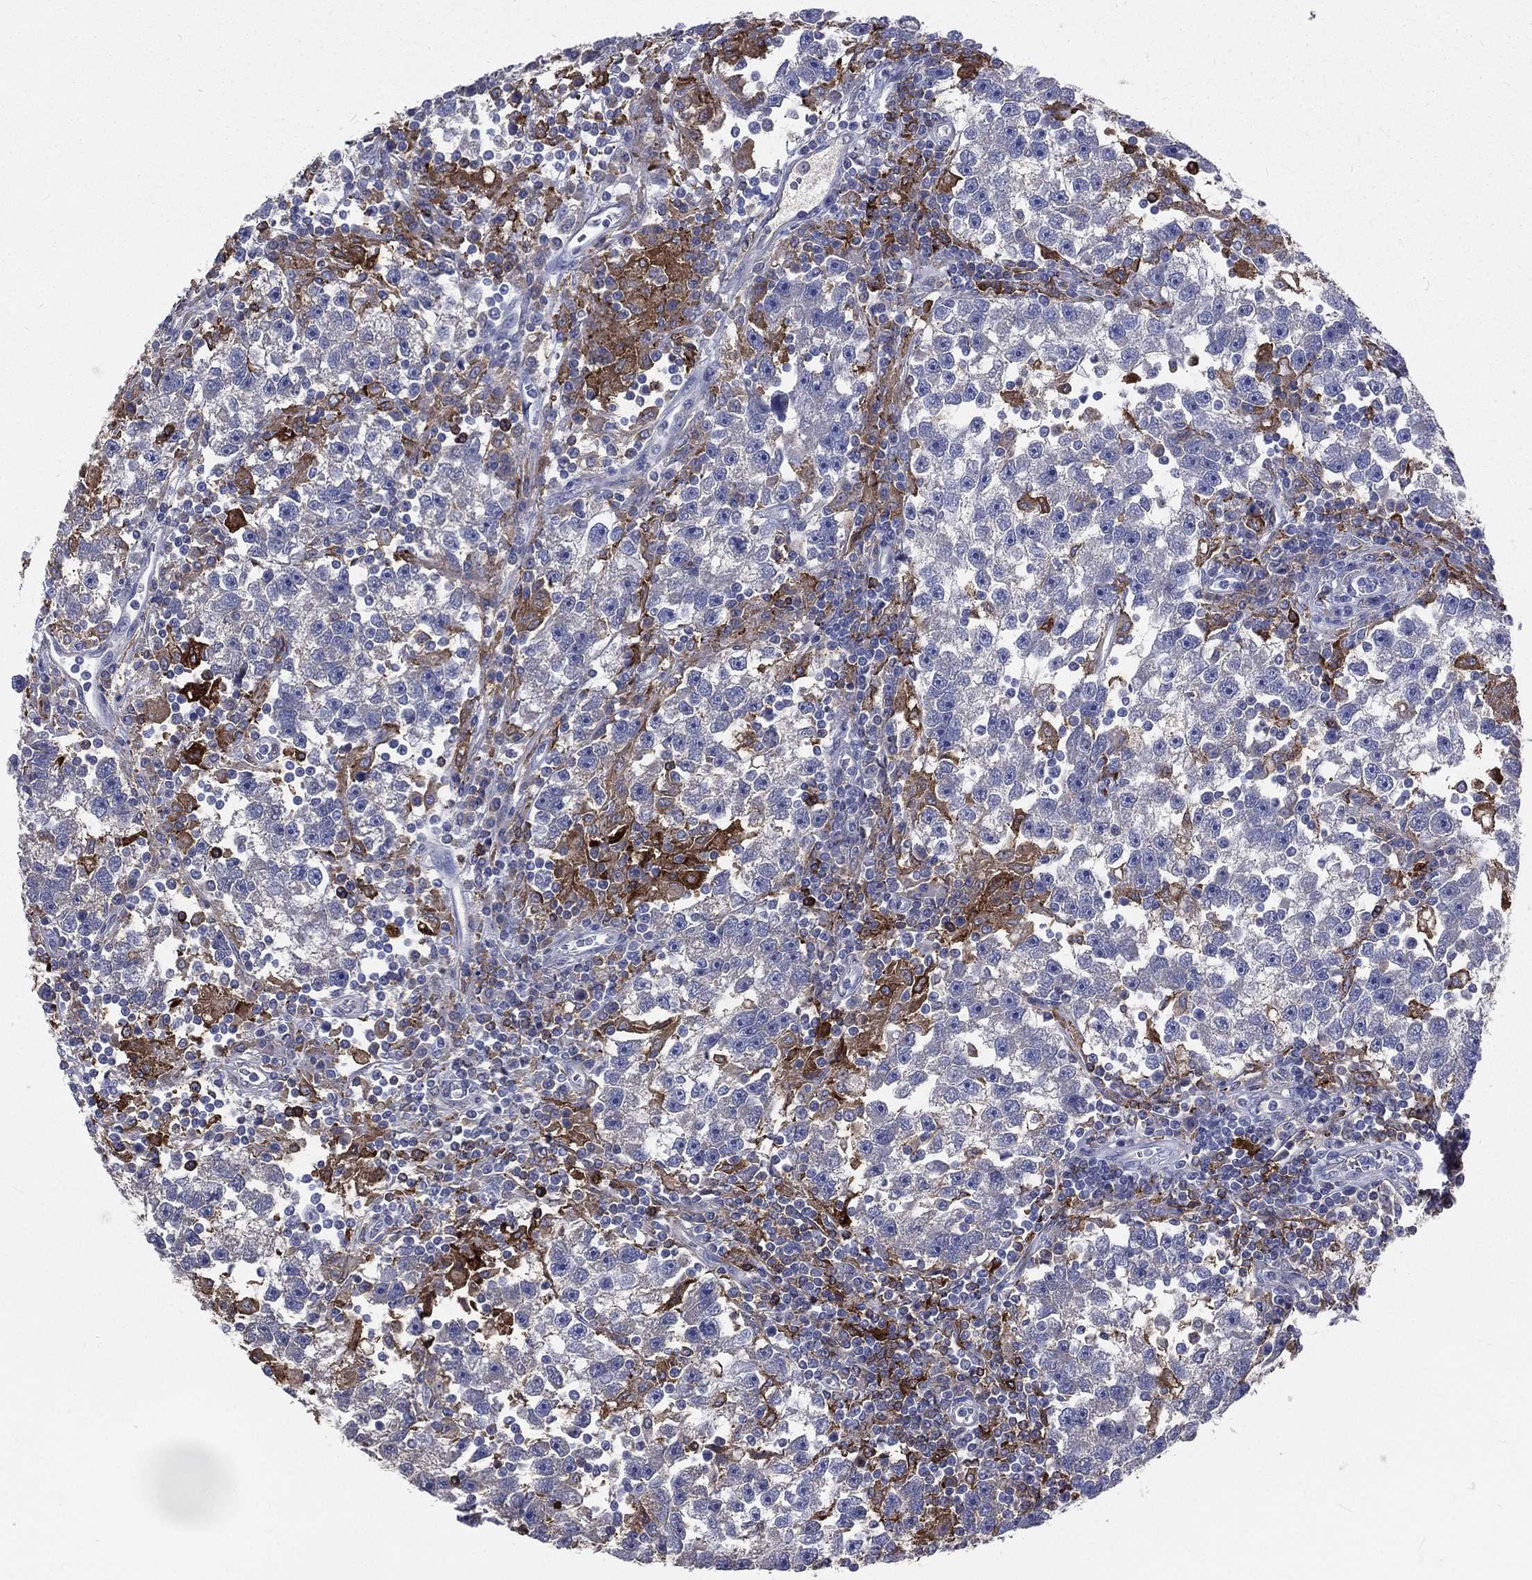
{"staining": {"intensity": "negative", "quantity": "none", "location": "none"}, "tissue": "testis cancer", "cell_type": "Tumor cells", "image_type": "cancer", "snomed": [{"axis": "morphology", "description": "Seminoma, NOS"}, {"axis": "topography", "description": "Testis"}], "caption": "Protein analysis of testis cancer (seminoma) exhibits no significant staining in tumor cells.", "gene": "BASP1", "patient": {"sex": "male", "age": 47}}